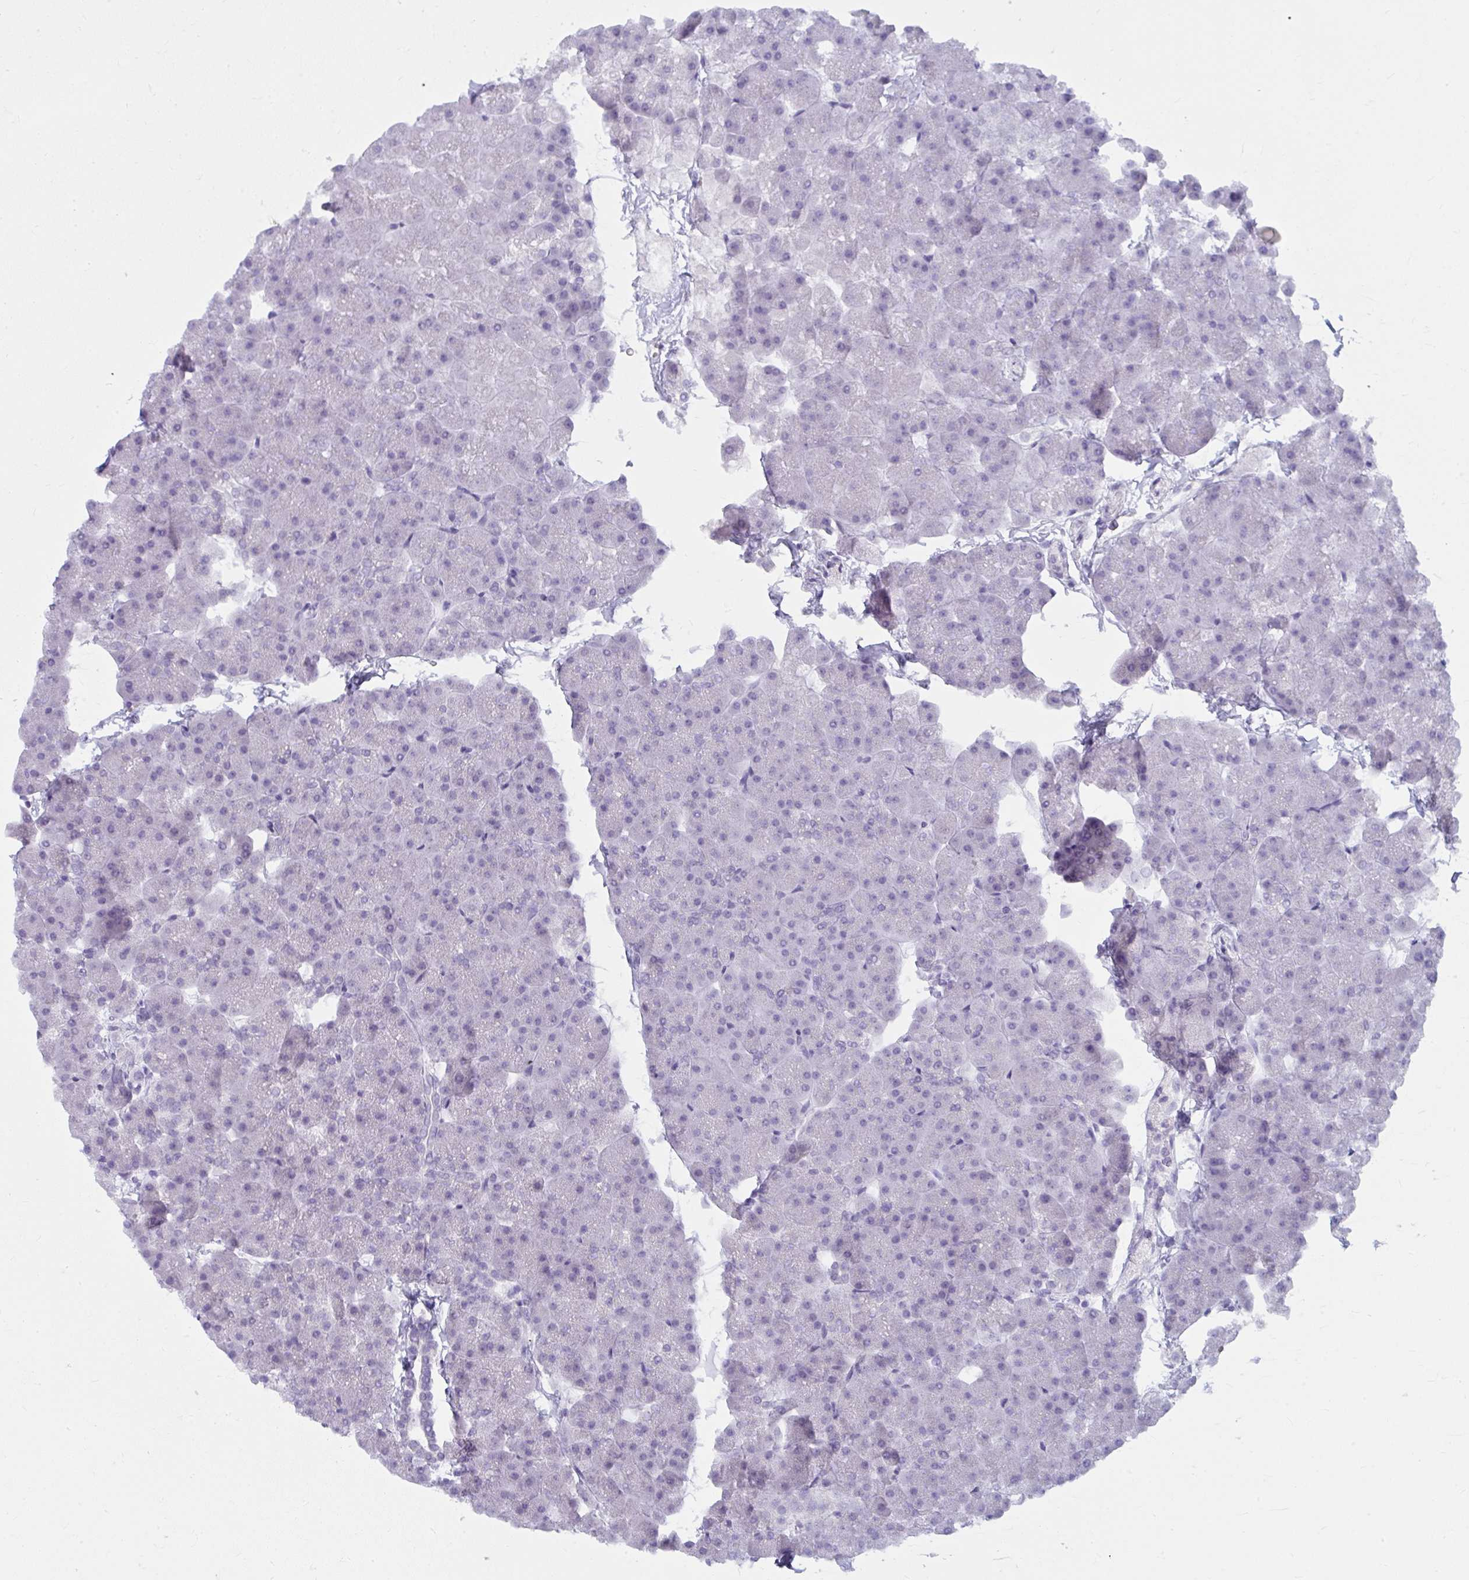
{"staining": {"intensity": "negative", "quantity": "none", "location": "none"}, "tissue": "pancreas", "cell_type": "Exocrine glandular cells", "image_type": "normal", "snomed": [{"axis": "morphology", "description": "Normal tissue, NOS"}, {"axis": "topography", "description": "Pancreas"}], "caption": "This micrograph is of benign pancreas stained with IHC to label a protein in brown with the nuclei are counter-stained blue. There is no positivity in exocrine glandular cells.", "gene": "UGT3A2", "patient": {"sex": "male", "age": 35}}